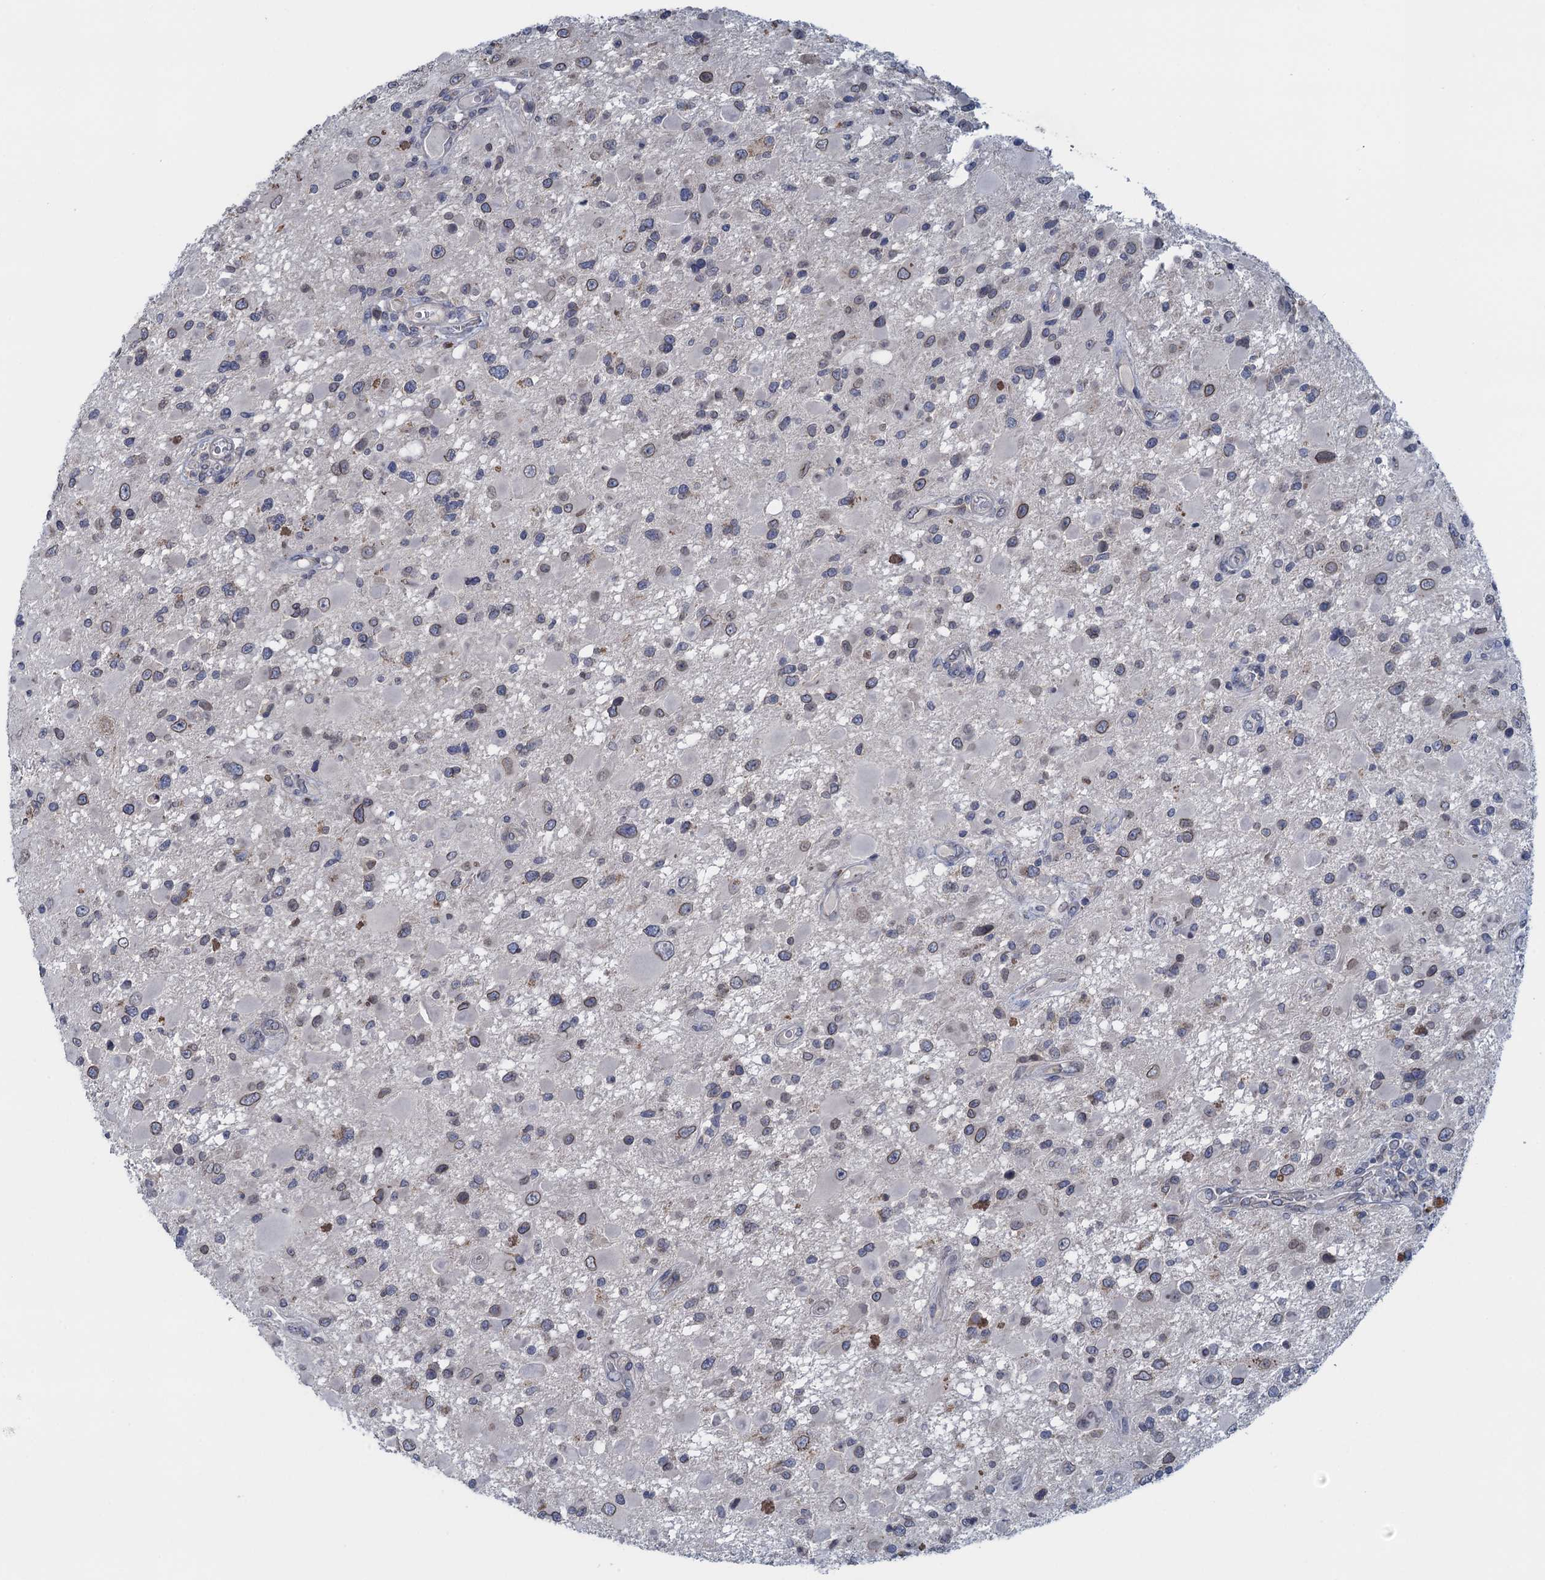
{"staining": {"intensity": "moderate", "quantity": "<25%", "location": "cytoplasmic/membranous,nuclear"}, "tissue": "glioma", "cell_type": "Tumor cells", "image_type": "cancer", "snomed": [{"axis": "morphology", "description": "Glioma, malignant, High grade"}, {"axis": "topography", "description": "Brain"}], "caption": "An immunohistochemistry (IHC) photomicrograph of neoplastic tissue is shown. Protein staining in brown labels moderate cytoplasmic/membranous and nuclear positivity in malignant glioma (high-grade) within tumor cells.", "gene": "CTU2", "patient": {"sex": "male", "age": 53}}